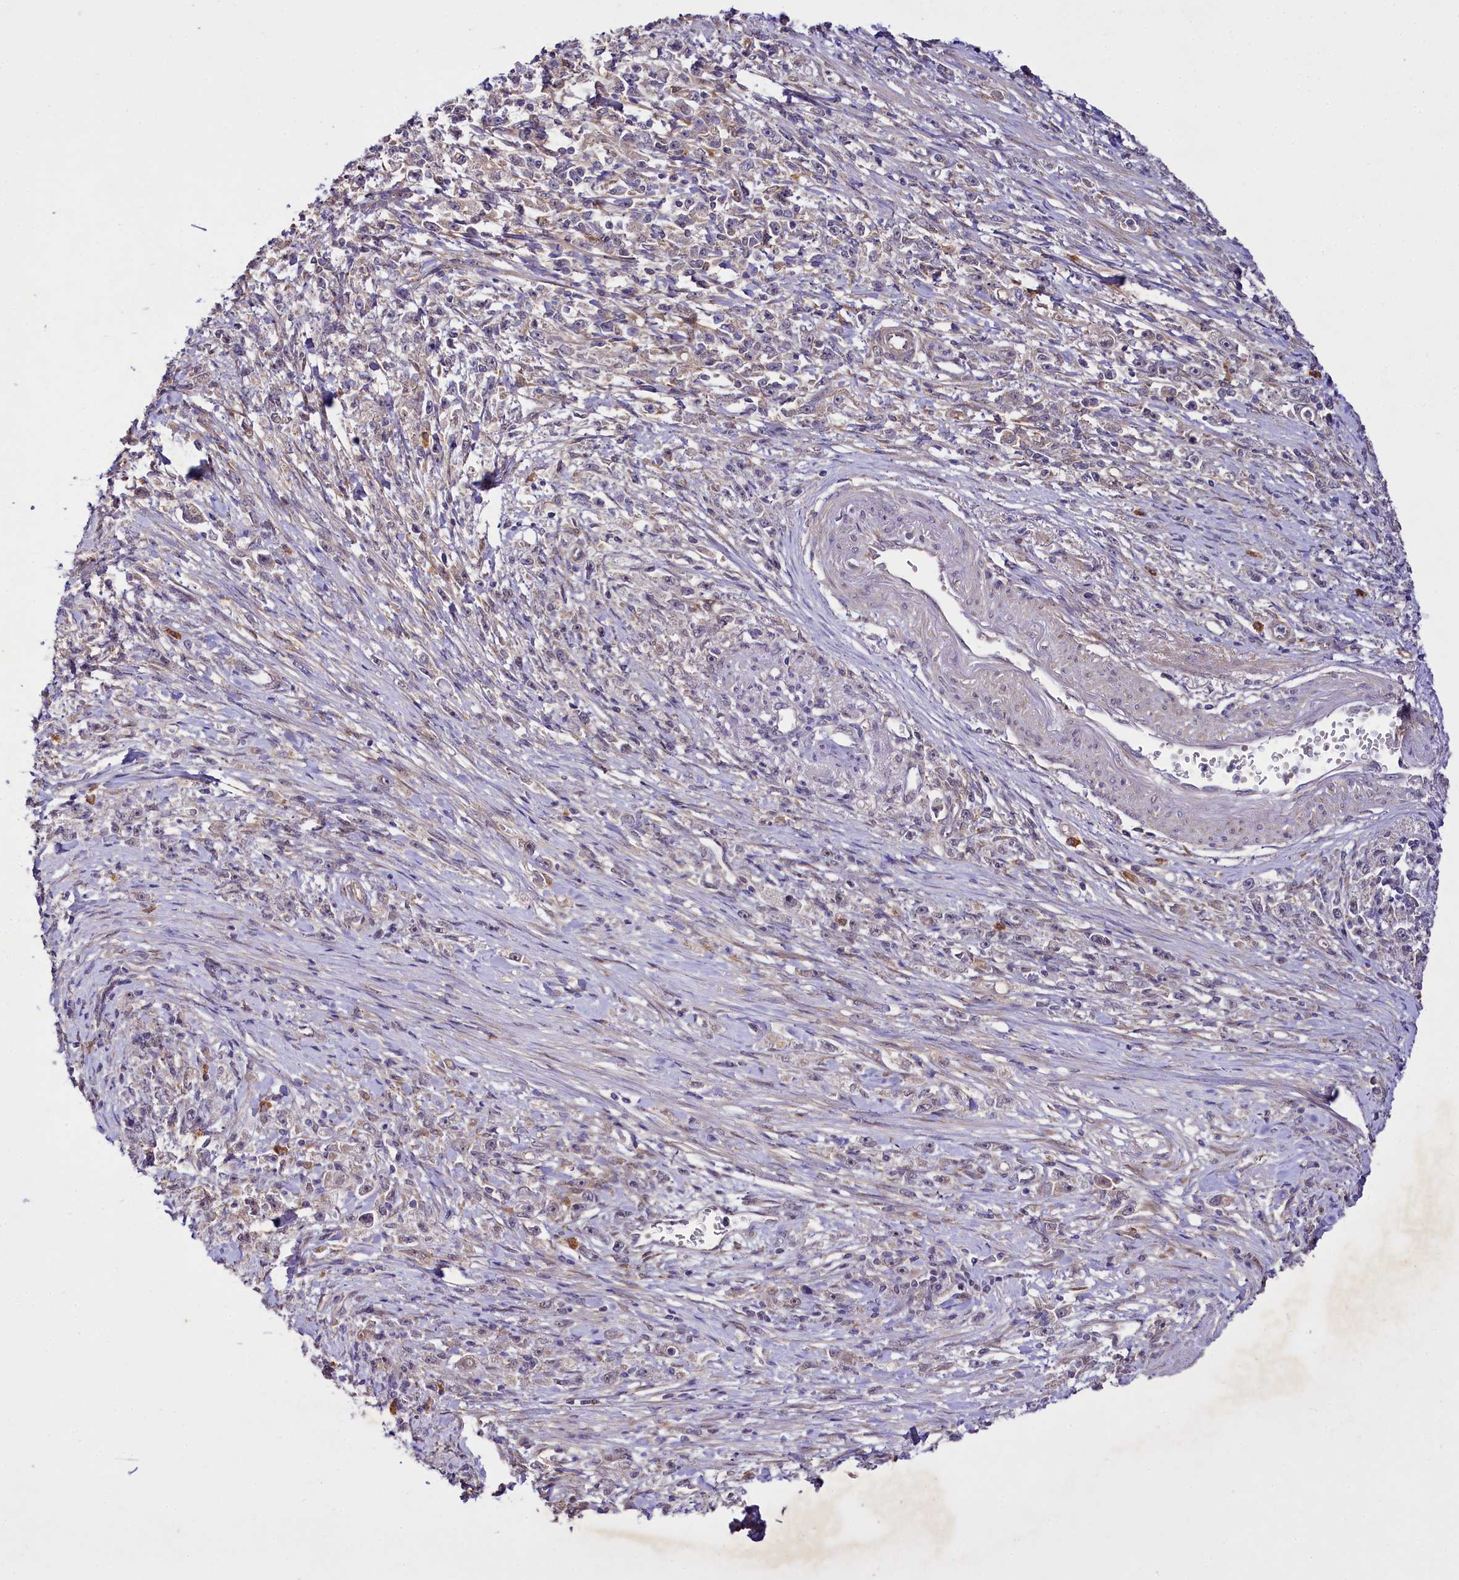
{"staining": {"intensity": "weak", "quantity": "<25%", "location": "cytoplasmic/membranous"}, "tissue": "stomach cancer", "cell_type": "Tumor cells", "image_type": "cancer", "snomed": [{"axis": "morphology", "description": "Adenocarcinoma, NOS"}, {"axis": "topography", "description": "Stomach"}], "caption": "Immunohistochemical staining of human stomach cancer (adenocarcinoma) displays no significant positivity in tumor cells. (DAB (3,3'-diaminobenzidine) IHC with hematoxylin counter stain).", "gene": "PHLDB1", "patient": {"sex": "female", "age": 59}}